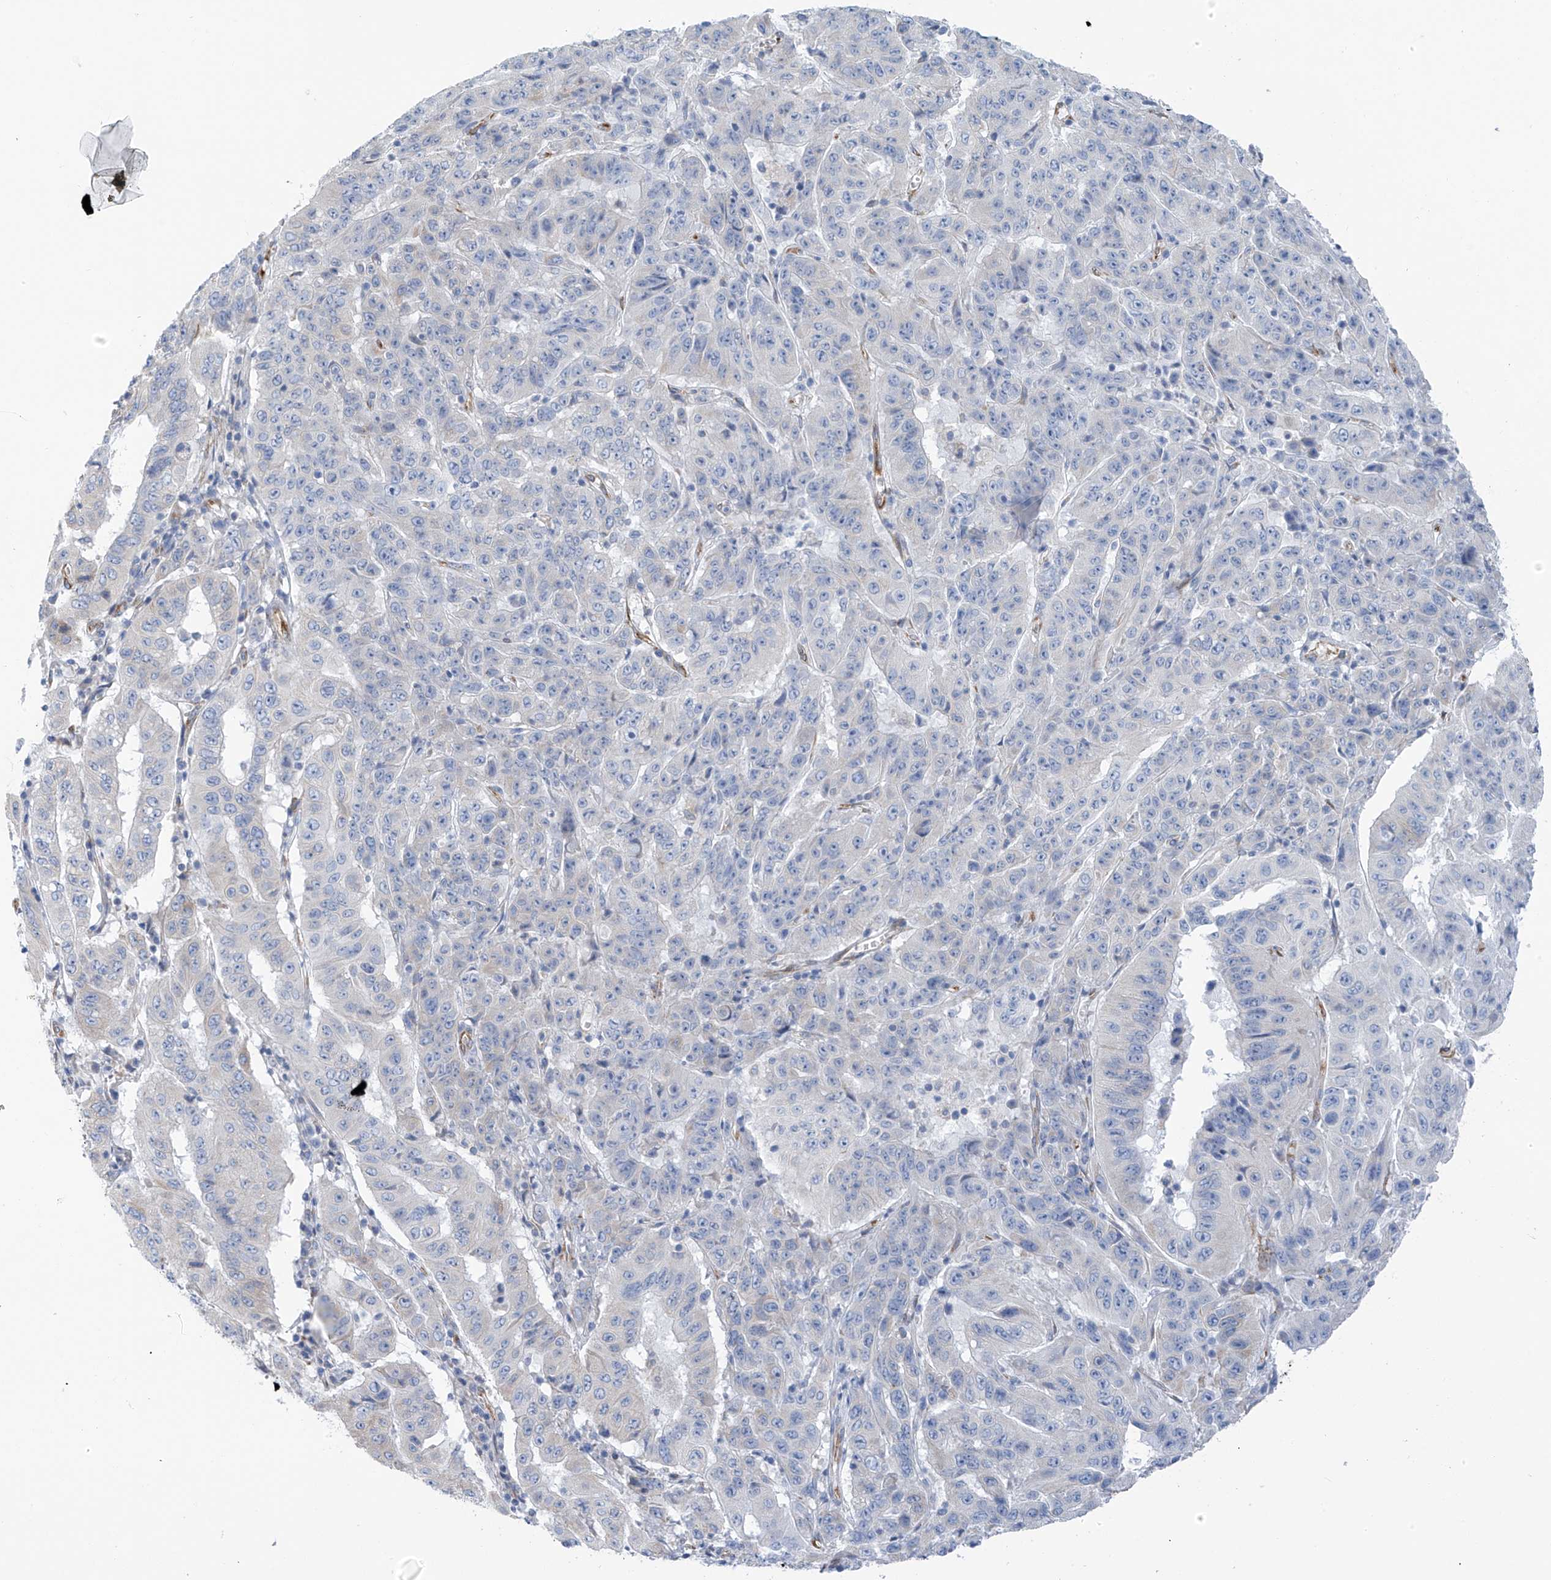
{"staining": {"intensity": "negative", "quantity": "none", "location": "none"}, "tissue": "pancreatic cancer", "cell_type": "Tumor cells", "image_type": "cancer", "snomed": [{"axis": "morphology", "description": "Adenocarcinoma, NOS"}, {"axis": "topography", "description": "Pancreas"}], "caption": "Human pancreatic cancer stained for a protein using immunohistochemistry (IHC) reveals no expression in tumor cells.", "gene": "RCN2", "patient": {"sex": "male", "age": 63}}